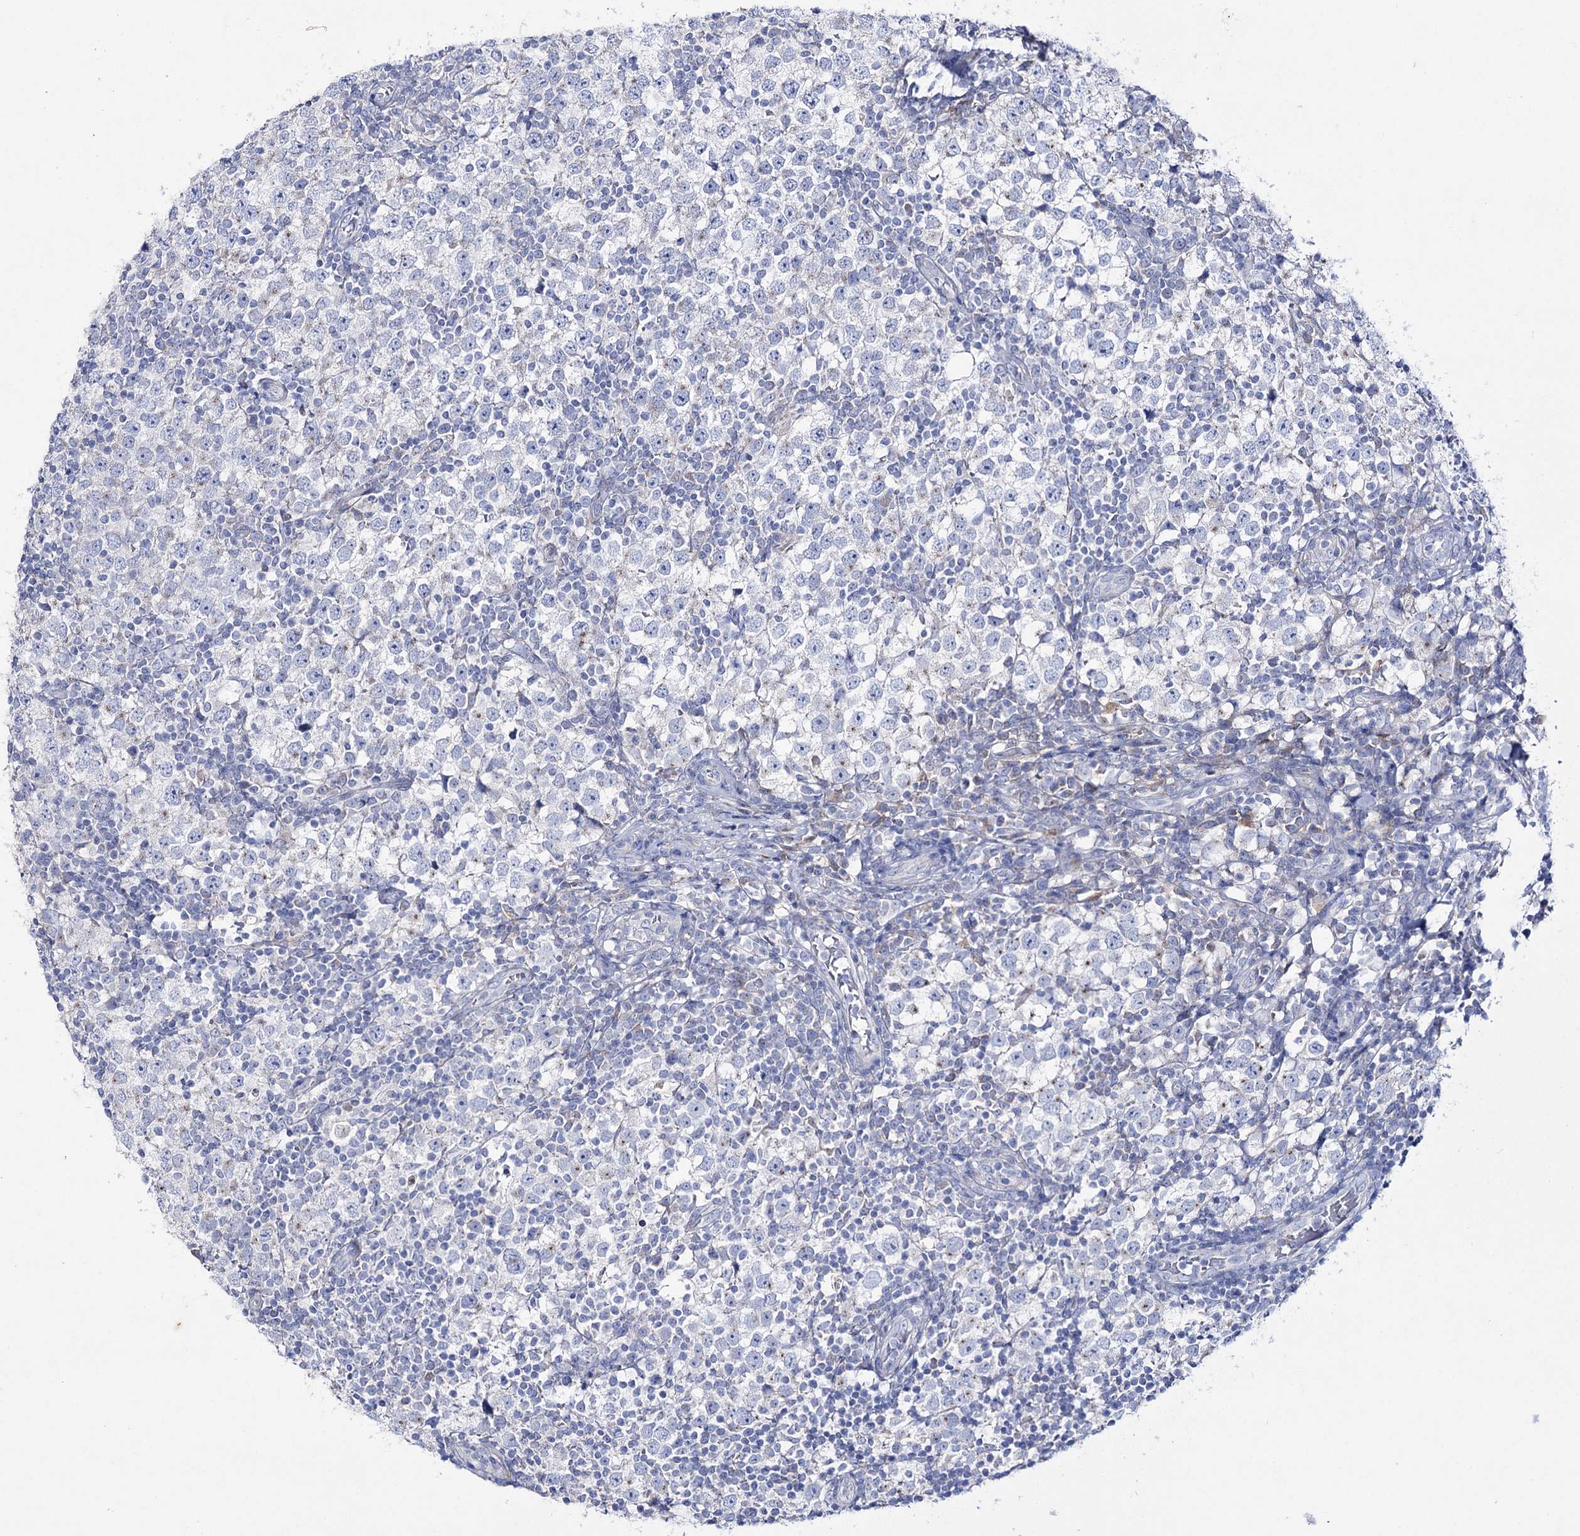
{"staining": {"intensity": "negative", "quantity": "none", "location": "none"}, "tissue": "testis cancer", "cell_type": "Tumor cells", "image_type": "cancer", "snomed": [{"axis": "morphology", "description": "Seminoma, NOS"}, {"axis": "topography", "description": "Testis"}], "caption": "DAB immunohistochemical staining of human seminoma (testis) demonstrates no significant positivity in tumor cells.", "gene": "NAGLU", "patient": {"sex": "male", "age": 65}}